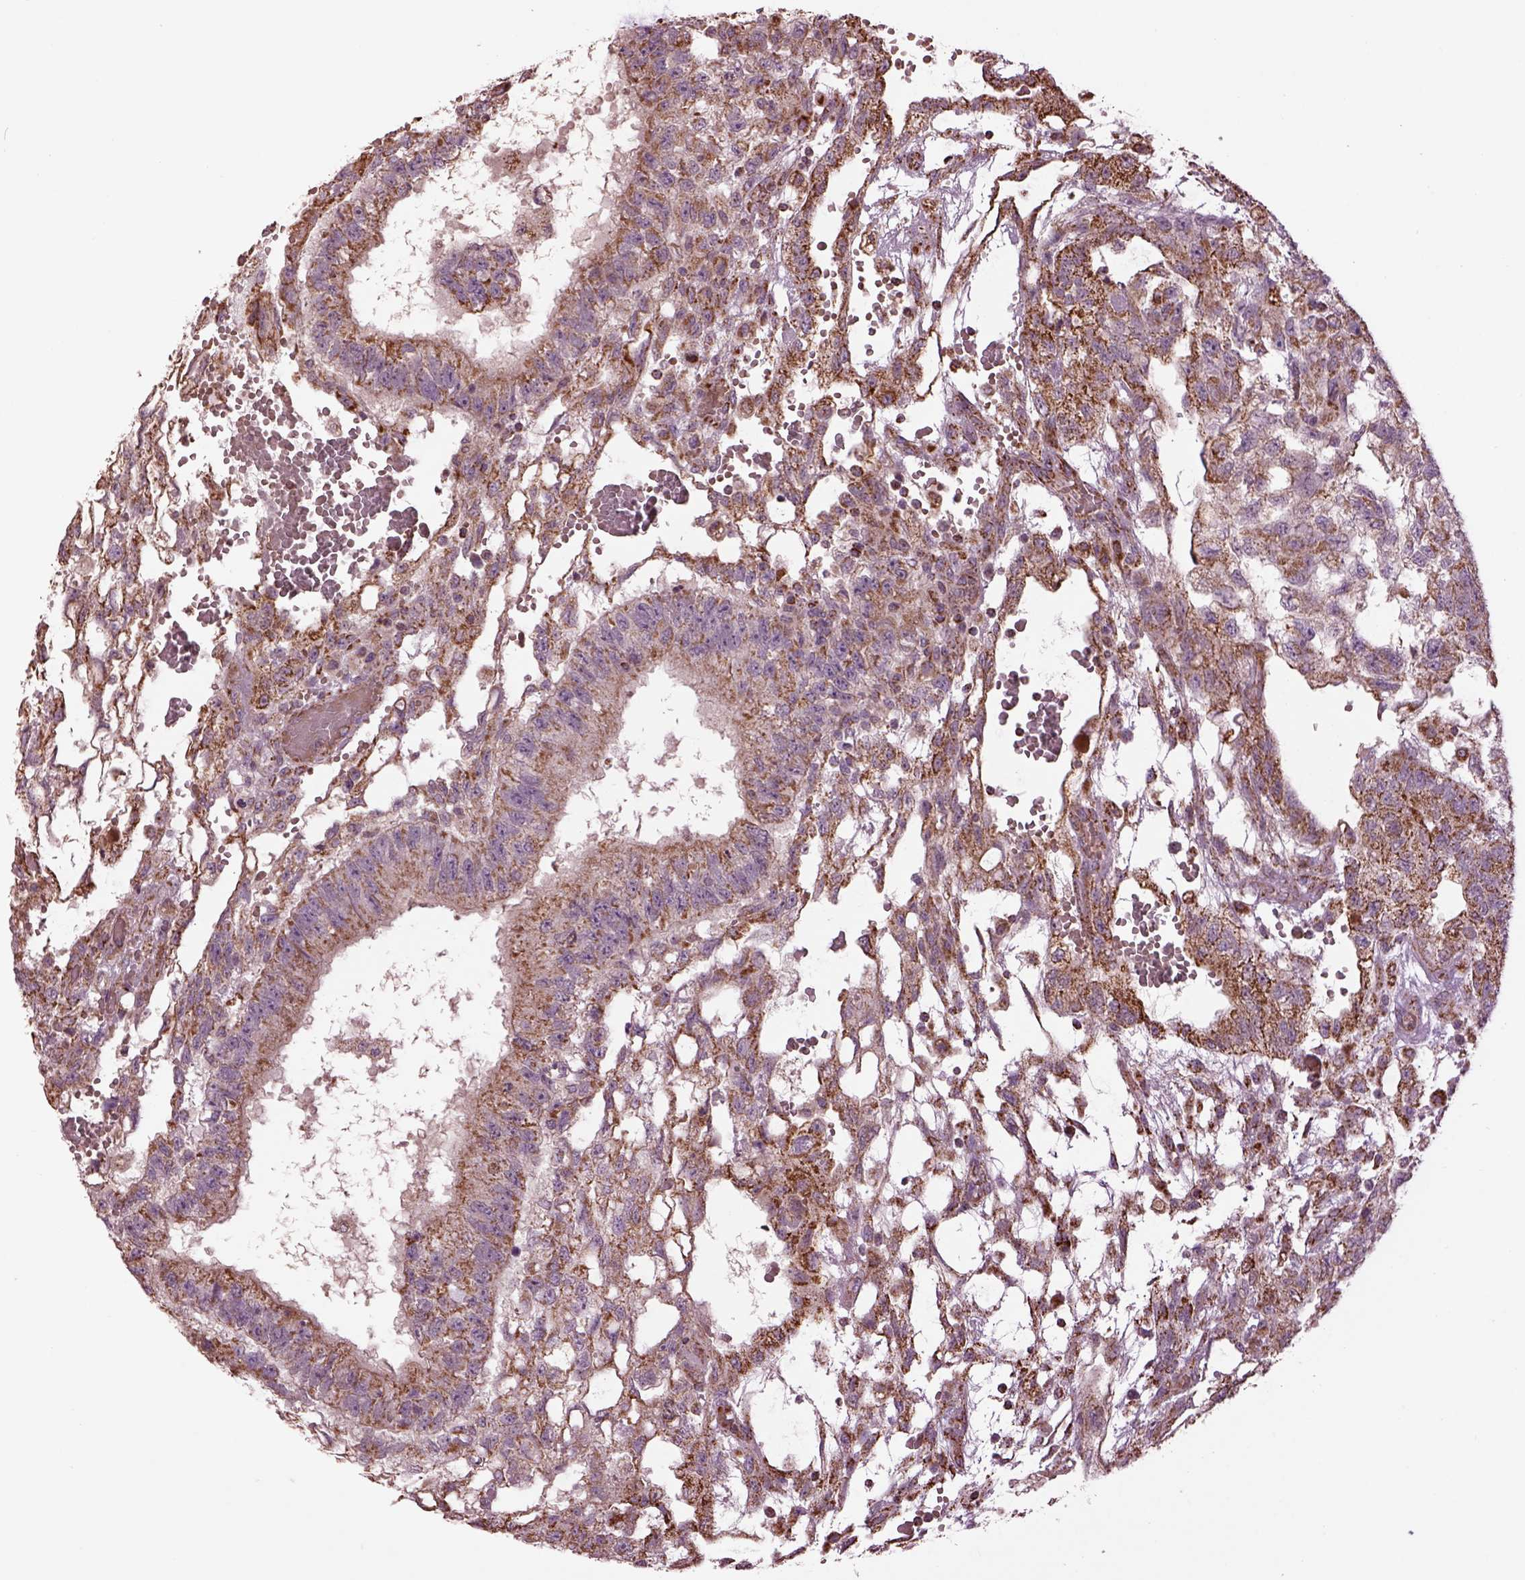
{"staining": {"intensity": "moderate", "quantity": "25%-75%", "location": "cytoplasmic/membranous"}, "tissue": "testis cancer", "cell_type": "Tumor cells", "image_type": "cancer", "snomed": [{"axis": "morphology", "description": "Carcinoma, Embryonal, NOS"}, {"axis": "topography", "description": "Testis"}], "caption": "A brown stain highlights moderate cytoplasmic/membranous expression of a protein in human testis embryonal carcinoma tumor cells. The protein is shown in brown color, while the nuclei are stained blue.", "gene": "TMEM254", "patient": {"sex": "male", "age": 32}}